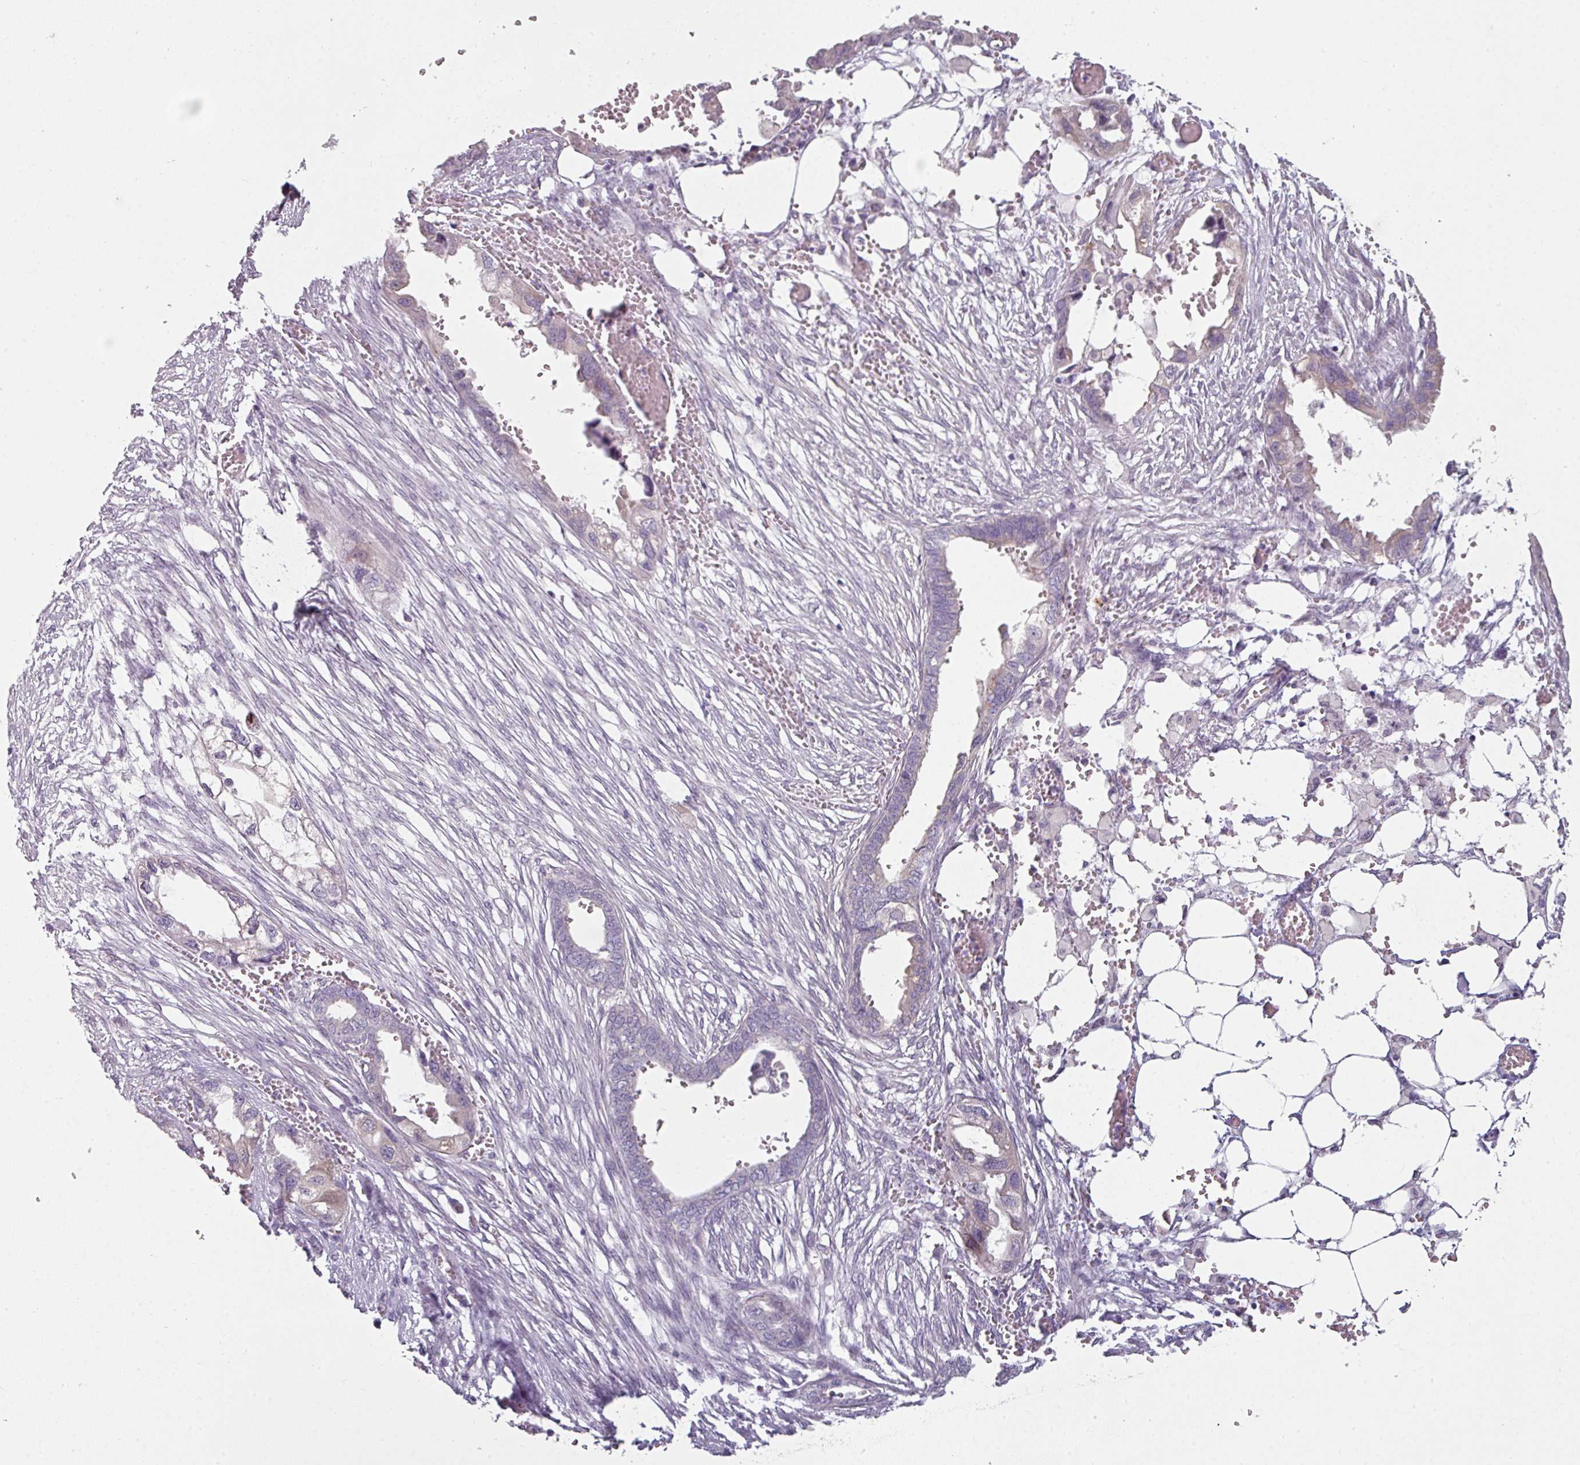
{"staining": {"intensity": "moderate", "quantity": "<25%", "location": "cytoplasmic/membranous"}, "tissue": "endometrial cancer", "cell_type": "Tumor cells", "image_type": "cancer", "snomed": [{"axis": "morphology", "description": "Adenocarcinoma, NOS"}, {"axis": "morphology", "description": "Adenocarcinoma, metastatic, NOS"}, {"axis": "topography", "description": "Adipose tissue"}, {"axis": "topography", "description": "Endometrium"}], "caption": "This photomicrograph shows IHC staining of human endometrial cancer (adenocarcinoma), with low moderate cytoplasmic/membranous positivity in approximately <25% of tumor cells.", "gene": "C19orf33", "patient": {"sex": "female", "age": 67}}